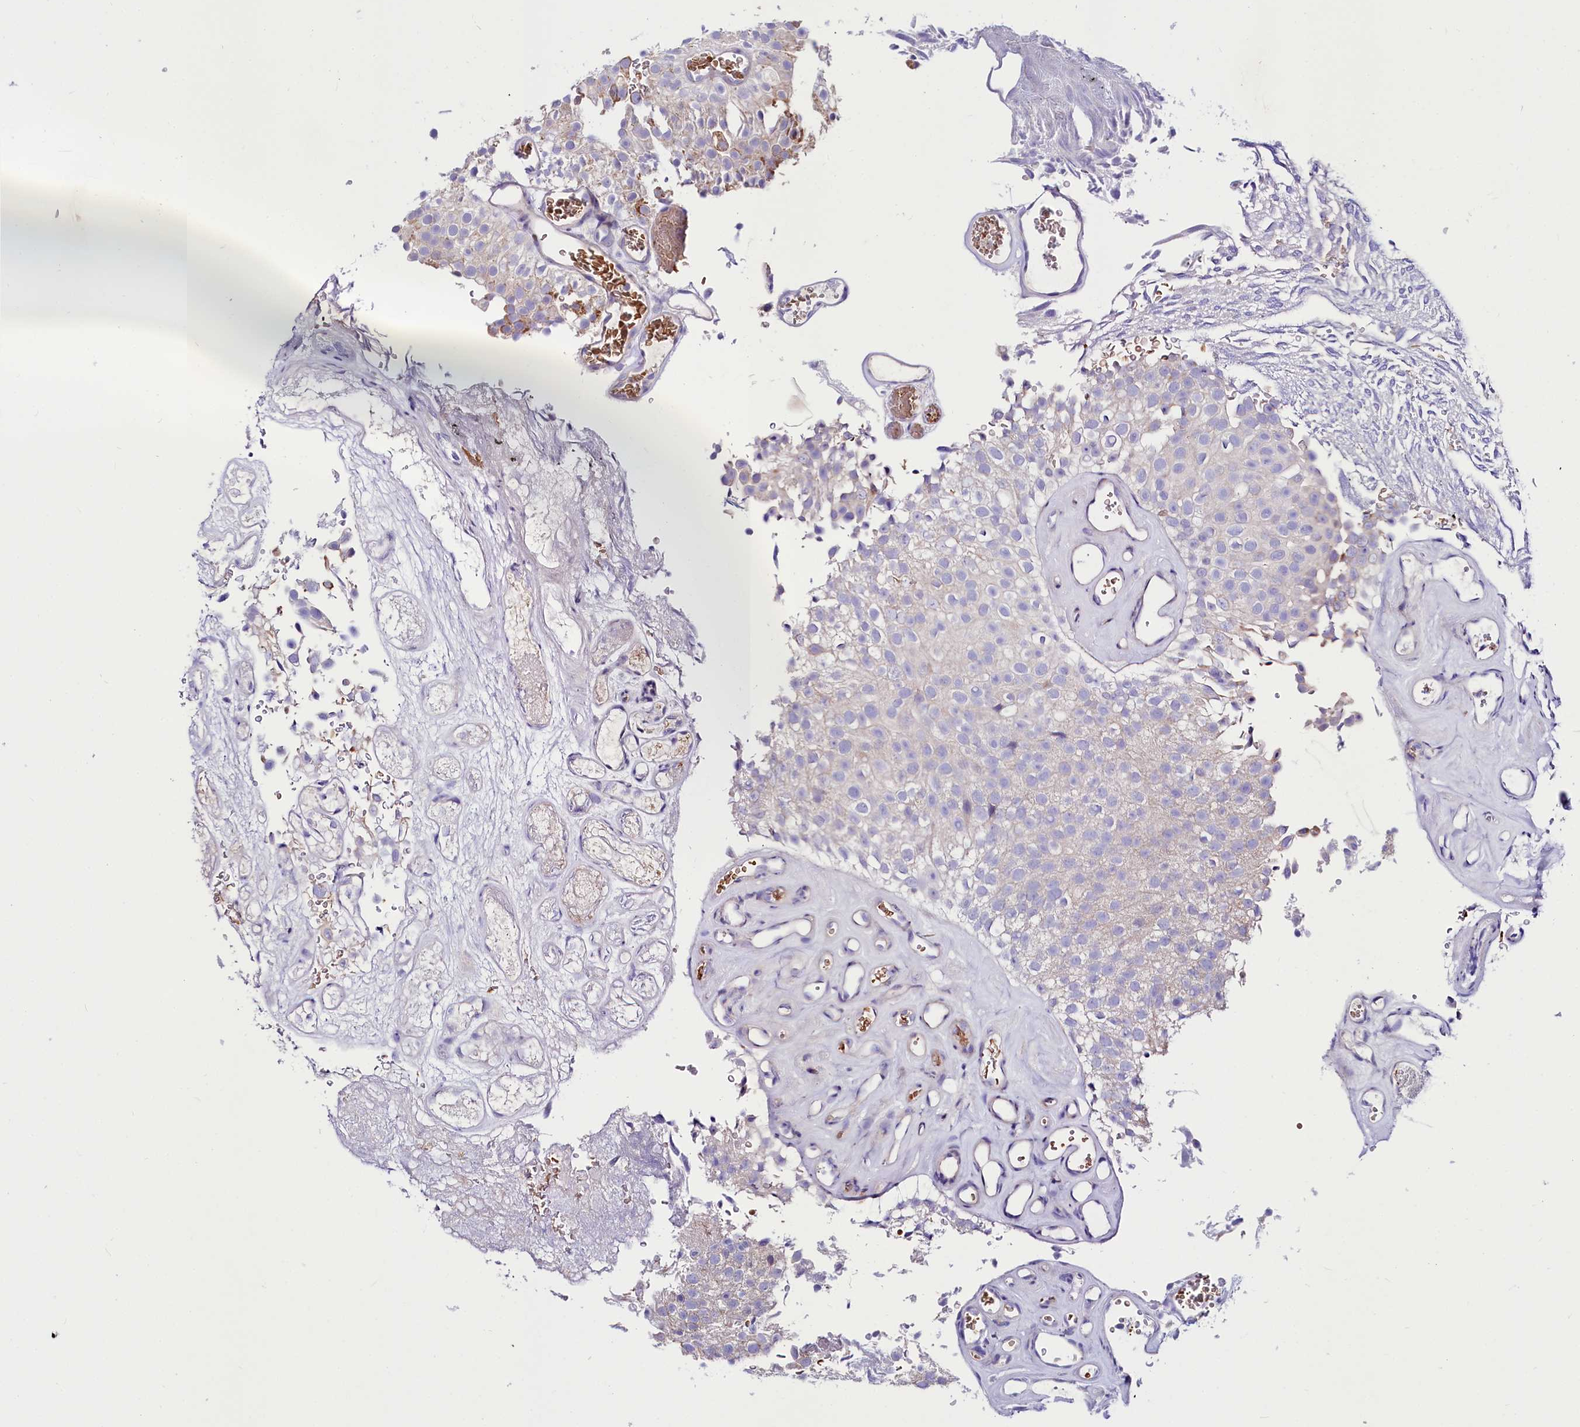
{"staining": {"intensity": "negative", "quantity": "none", "location": "none"}, "tissue": "urothelial cancer", "cell_type": "Tumor cells", "image_type": "cancer", "snomed": [{"axis": "morphology", "description": "Urothelial carcinoma, Low grade"}, {"axis": "topography", "description": "Urinary bladder"}], "caption": "DAB (3,3'-diaminobenzidine) immunohistochemical staining of human low-grade urothelial carcinoma exhibits no significant expression in tumor cells.", "gene": "ABHD5", "patient": {"sex": "male", "age": 78}}